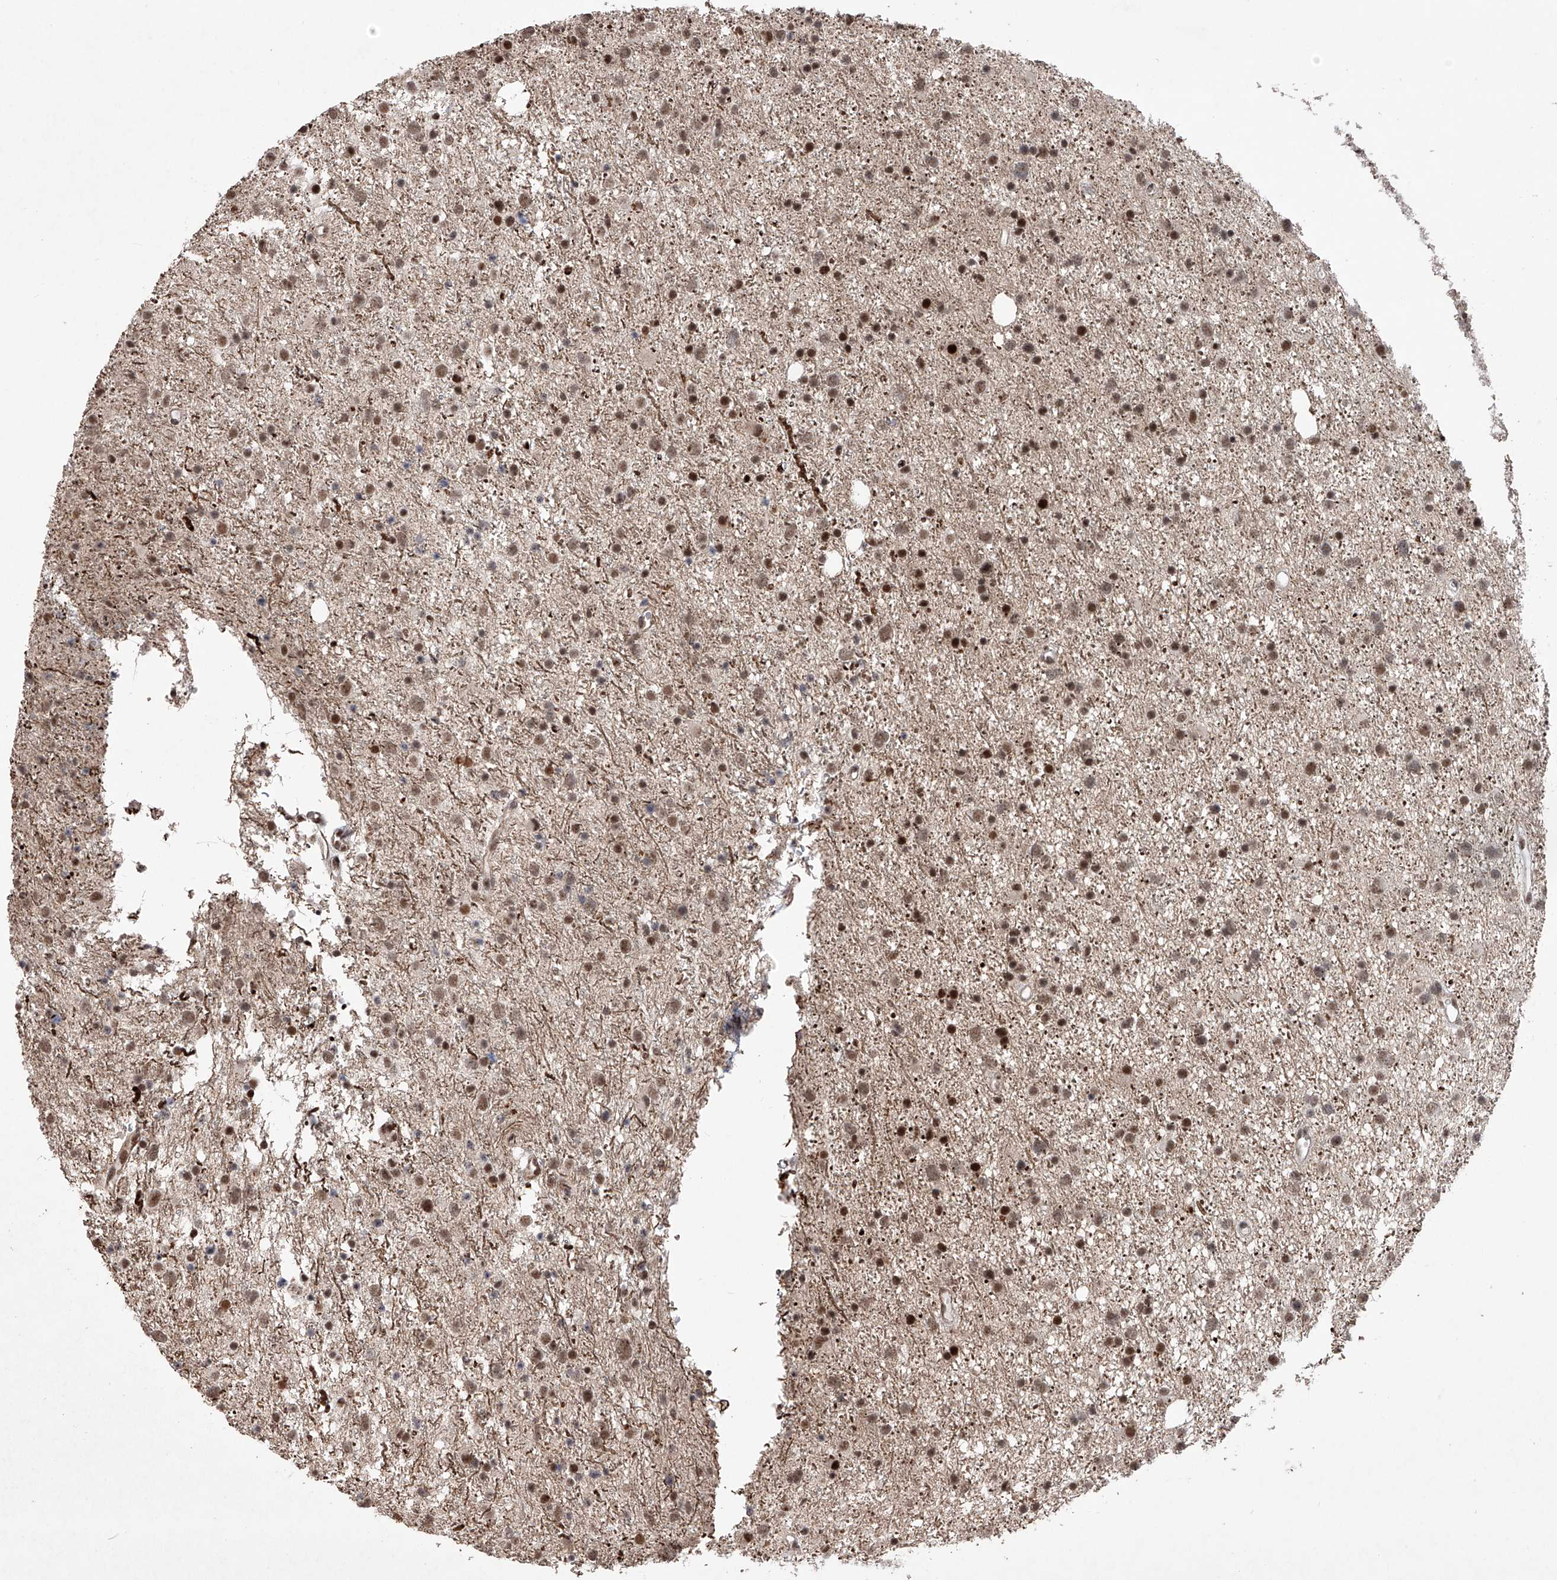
{"staining": {"intensity": "moderate", "quantity": ">75%", "location": "nuclear"}, "tissue": "glioma", "cell_type": "Tumor cells", "image_type": "cancer", "snomed": [{"axis": "morphology", "description": "Glioma, malignant, Low grade"}, {"axis": "topography", "description": "Cerebral cortex"}], "caption": "IHC (DAB) staining of glioma displays moderate nuclear protein expression in approximately >75% of tumor cells.", "gene": "NFATC4", "patient": {"sex": "female", "age": 39}}